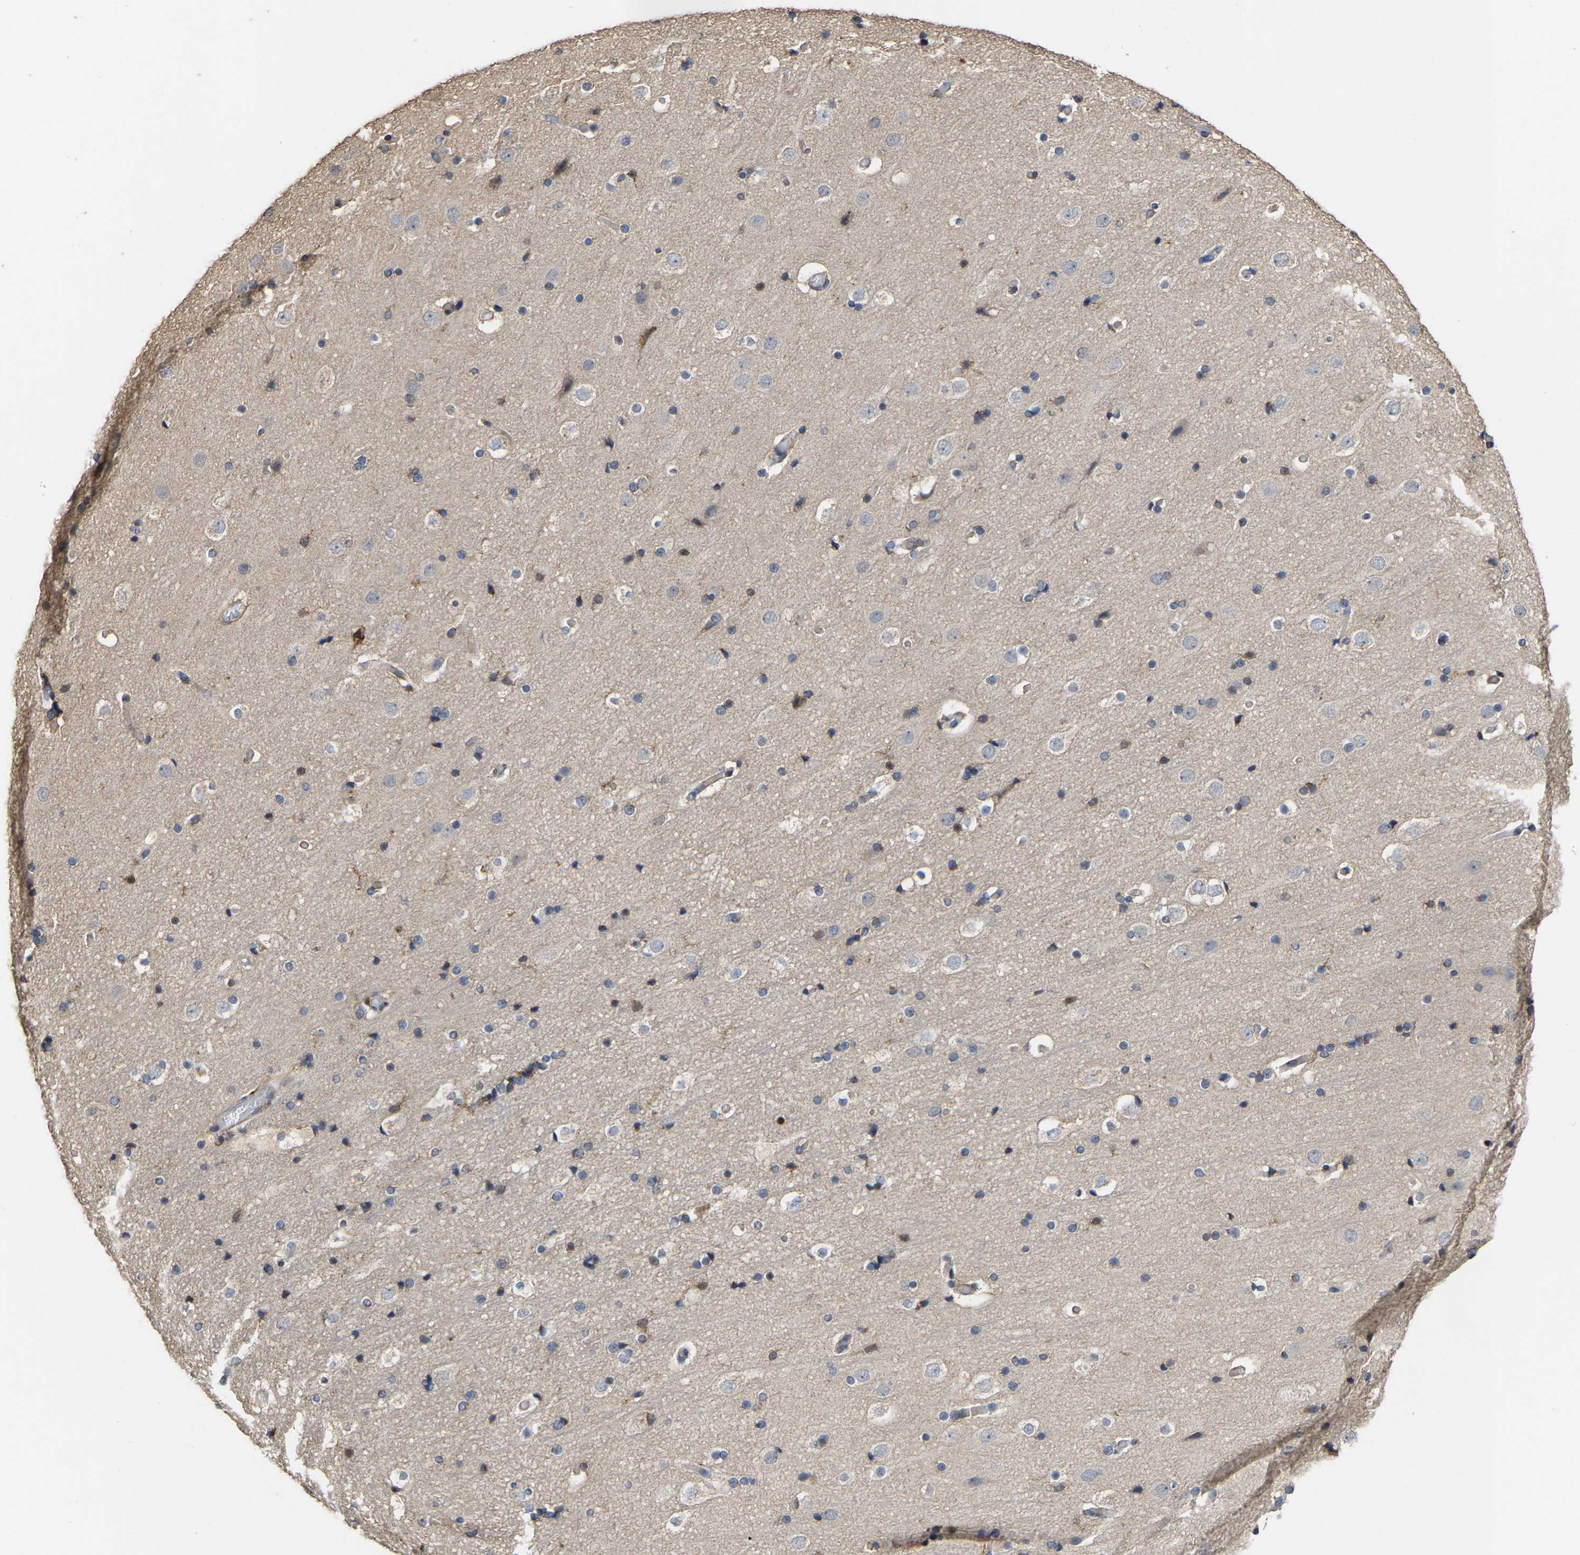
{"staining": {"intensity": "weak", "quantity": ">75%", "location": "cytoplasmic/membranous"}, "tissue": "cerebral cortex", "cell_type": "Endothelial cells", "image_type": "normal", "snomed": [{"axis": "morphology", "description": "Normal tissue, NOS"}, {"axis": "topography", "description": "Cerebral cortex"}], "caption": "This is an image of IHC staining of benign cerebral cortex, which shows weak expression in the cytoplasmic/membranous of endothelial cells.", "gene": "FGD3", "patient": {"sex": "male", "age": 57}}